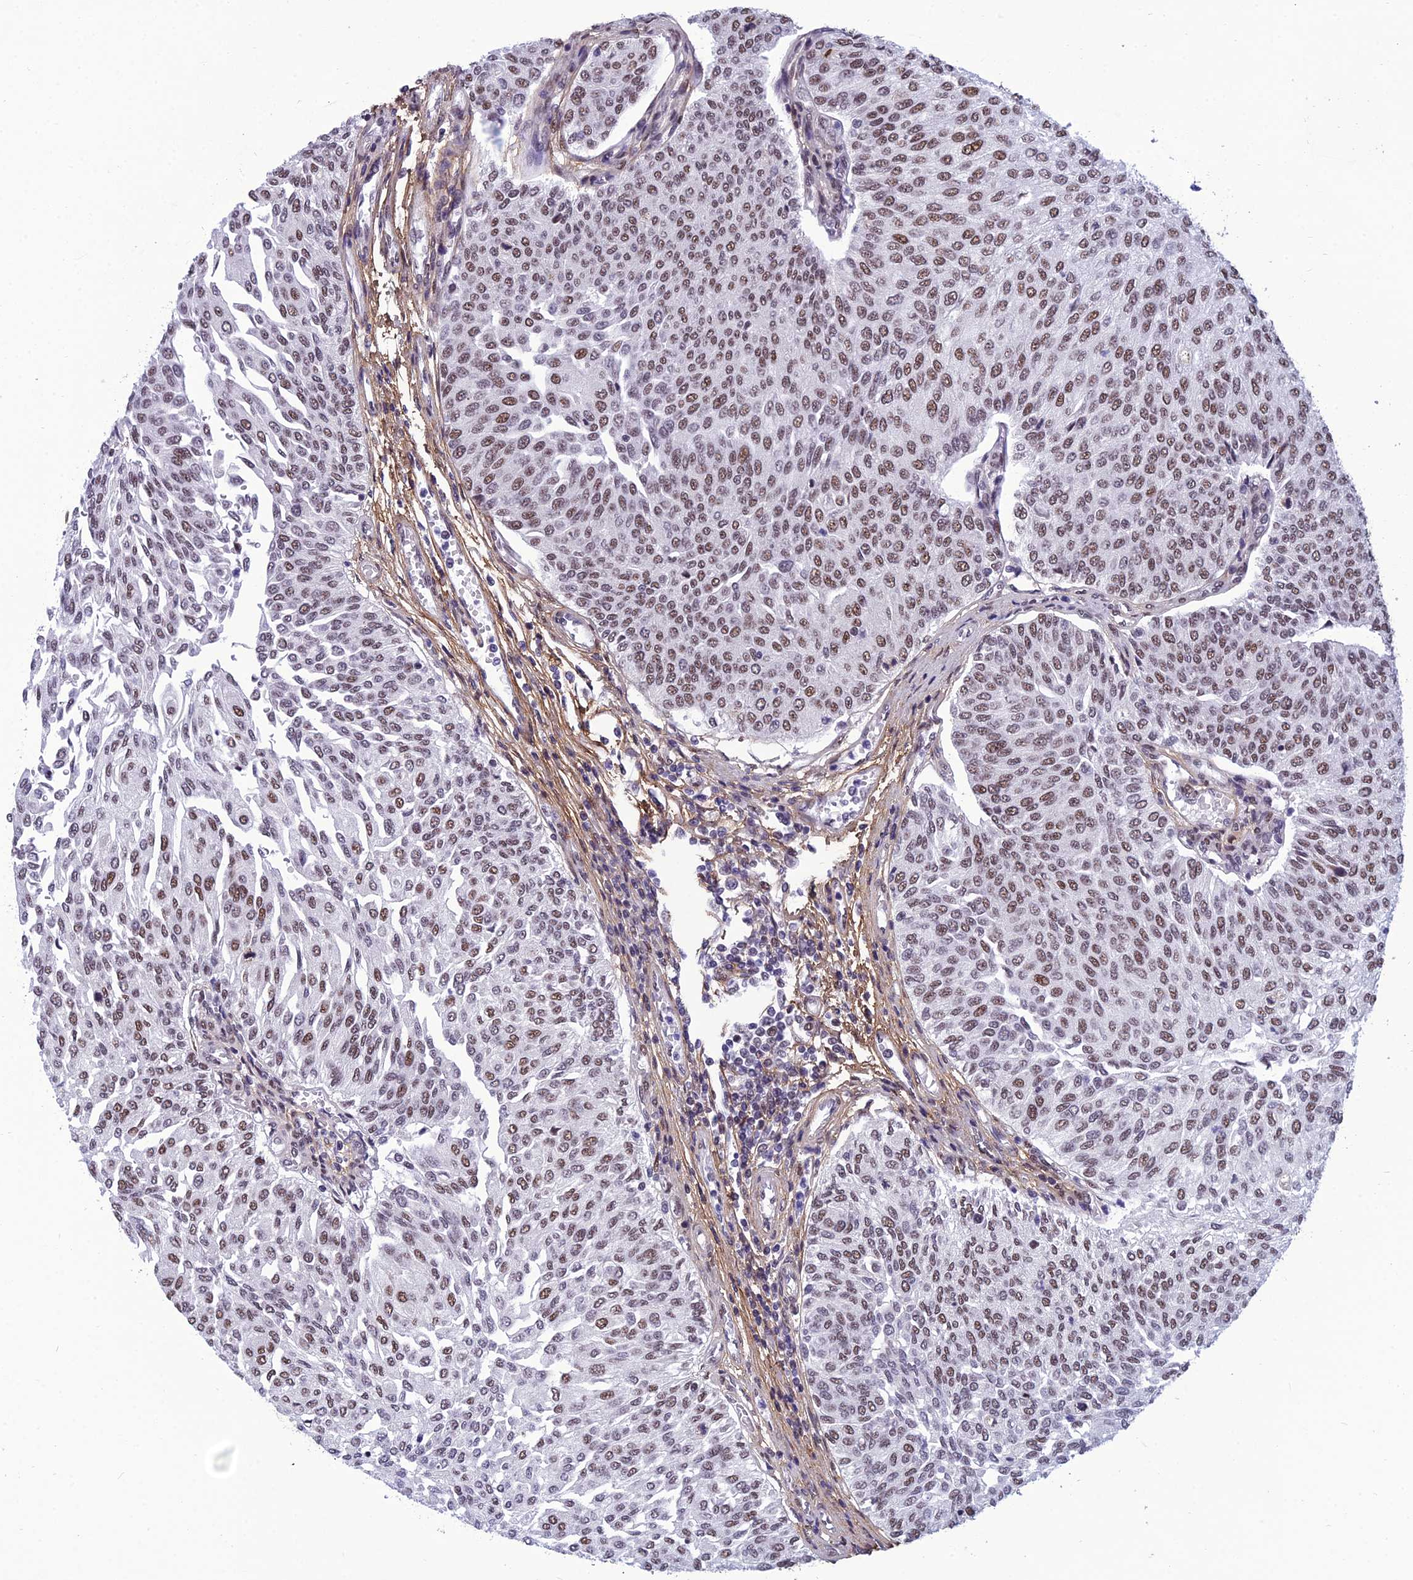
{"staining": {"intensity": "moderate", "quantity": ">75%", "location": "nuclear"}, "tissue": "urothelial cancer", "cell_type": "Tumor cells", "image_type": "cancer", "snomed": [{"axis": "morphology", "description": "Urothelial carcinoma, High grade"}, {"axis": "topography", "description": "Urinary bladder"}], "caption": "A brown stain labels moderate nuclear positivity of a protein in human high-grade urothelial carcinoma tumor cells.", "gene": "RSRC1", "patient": {"sex": "female", "age": 79}}